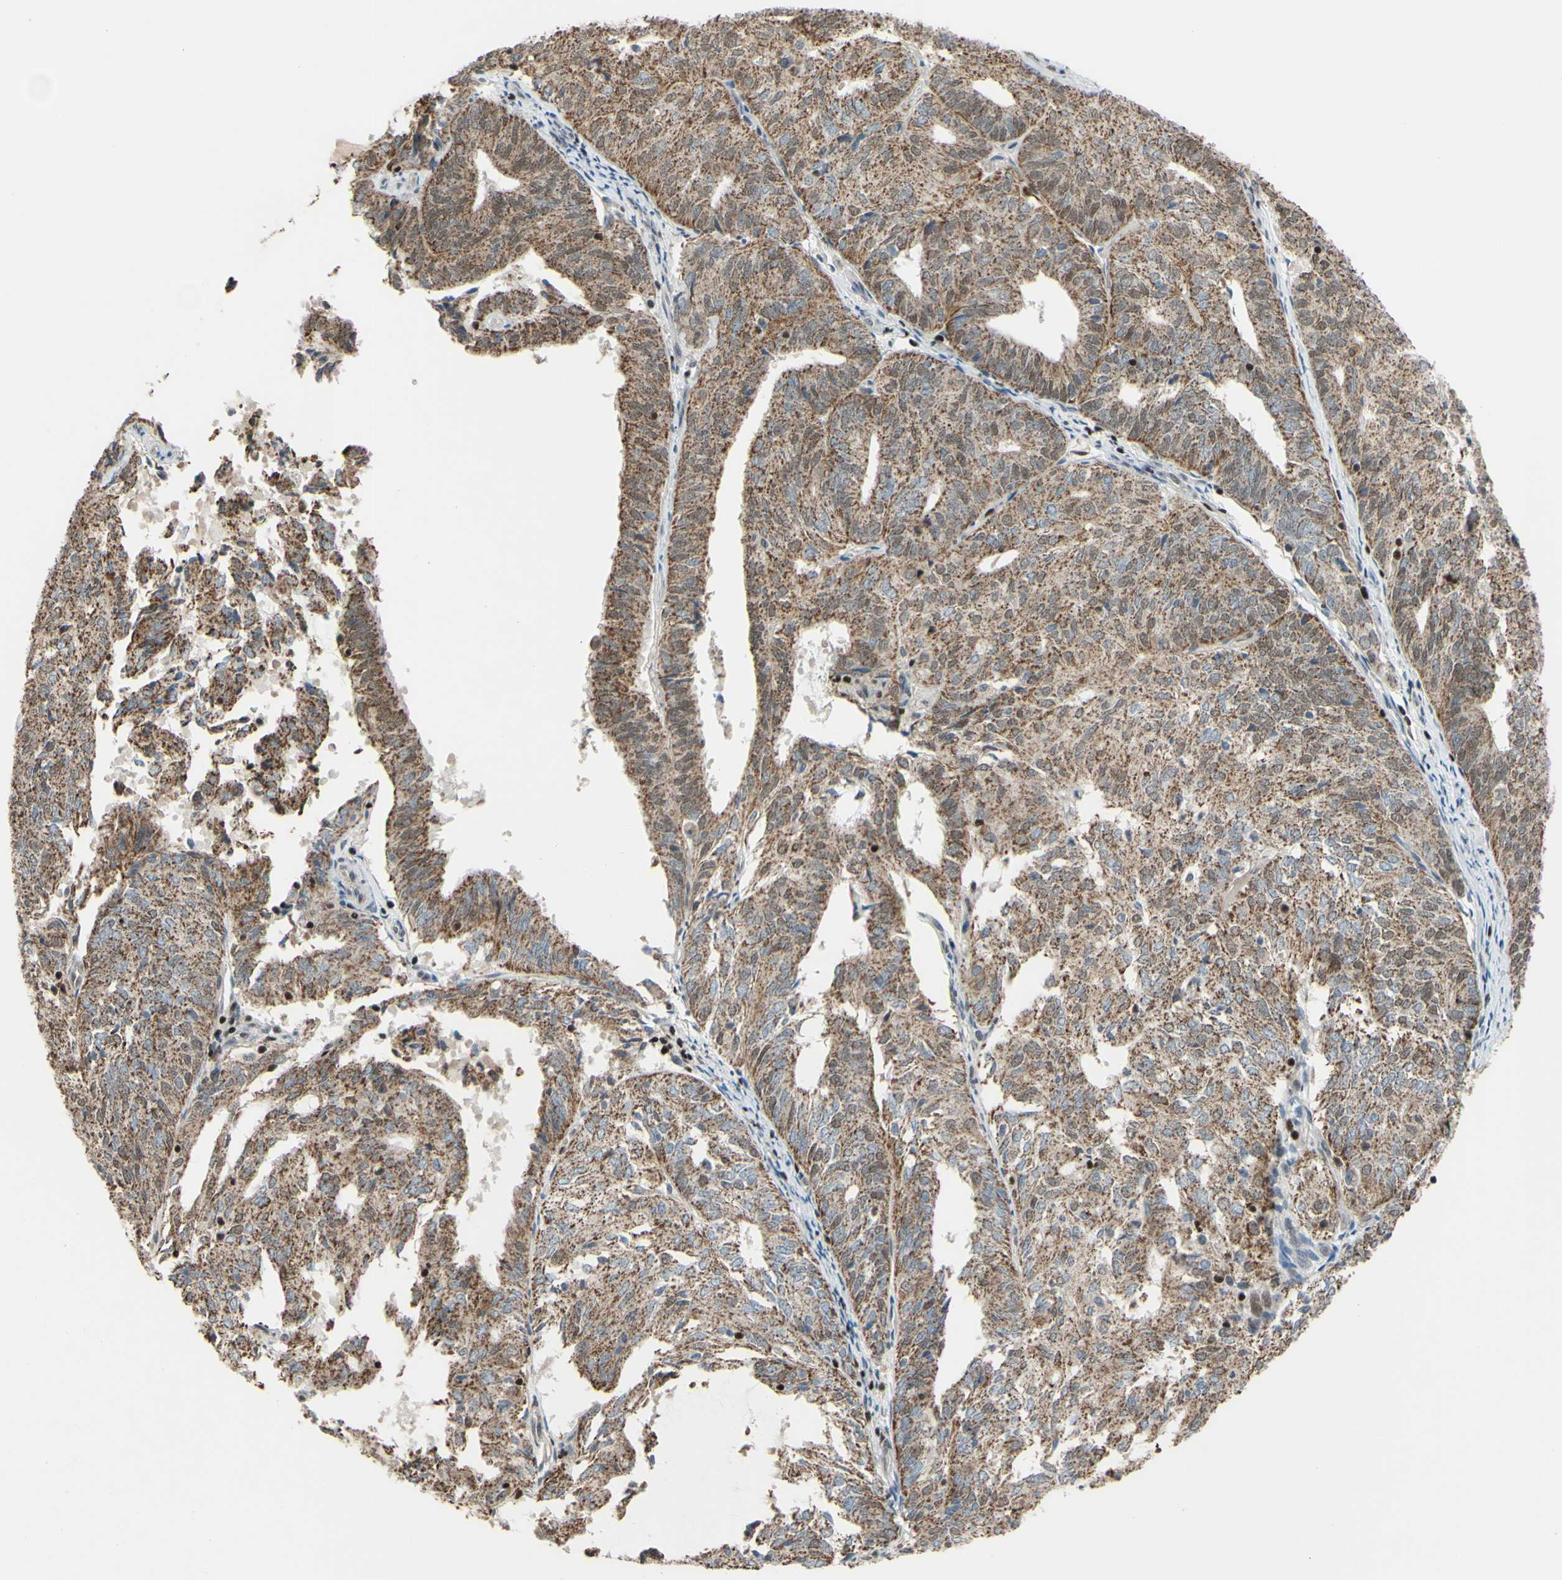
{"staining": {"intensity": "moderate", "quantity": ">75%", "location": "cytoplasmic/membranous"}, "tissue": "endometrial cancer", "cell_type": "Tumor cells", "image_type": "cancer", "snomed": [{"axis": "morphology", "description": "Adenocarcinoma, NOS"}, {"axis": "topography", "description": "Uterus"}], "caption": "Human endometrial adenocarcinoma stained with a protein marker exhibits moderate staining in tumor cells.", "gene": "SP4", "patient": {"sex": "female", "age": 60}}